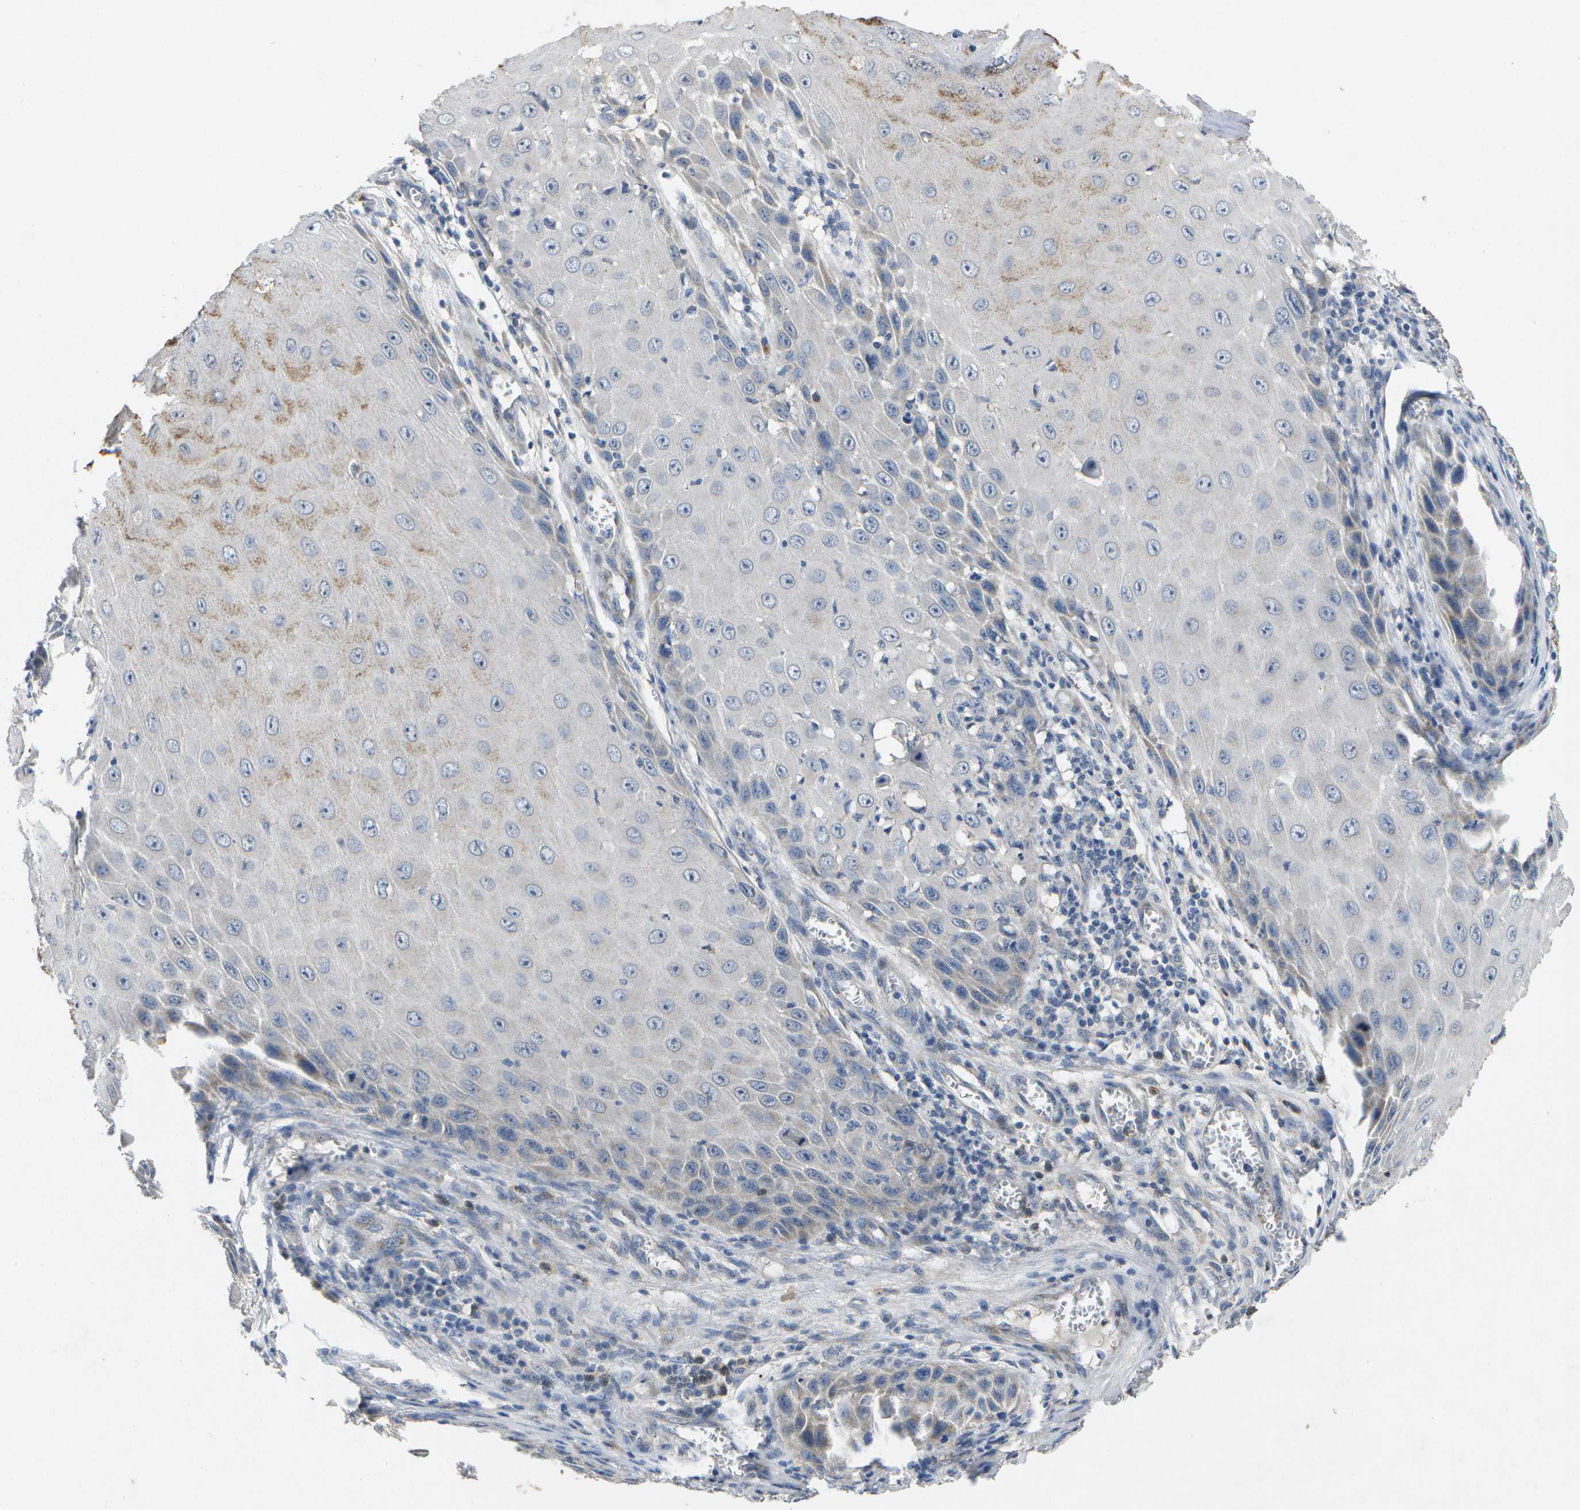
{"staining": {"intensity": "negative", "quantity": "none", "location": "none"}, "tissue": "skin cancer", "cell_type": "Tumor cells", "image_type": "cancer", "snomed": [{"axis": "morphology", "description": "Squamous cell carcinoma, NOS"}, {"axis": "topography", "description": "Skin"}], "caption": "A high-resolution photomicrograph shows immunohistochemistry (IHC) staining of skin squamous cell carcinoma, which reveals no significant staining in tumor cells. The staining is performed using DAB brown chromogen with nuclei counter-stained in using hematoxylin.", "gene": "KDELR1", "patient": {"sex": "female", "age": 73}}